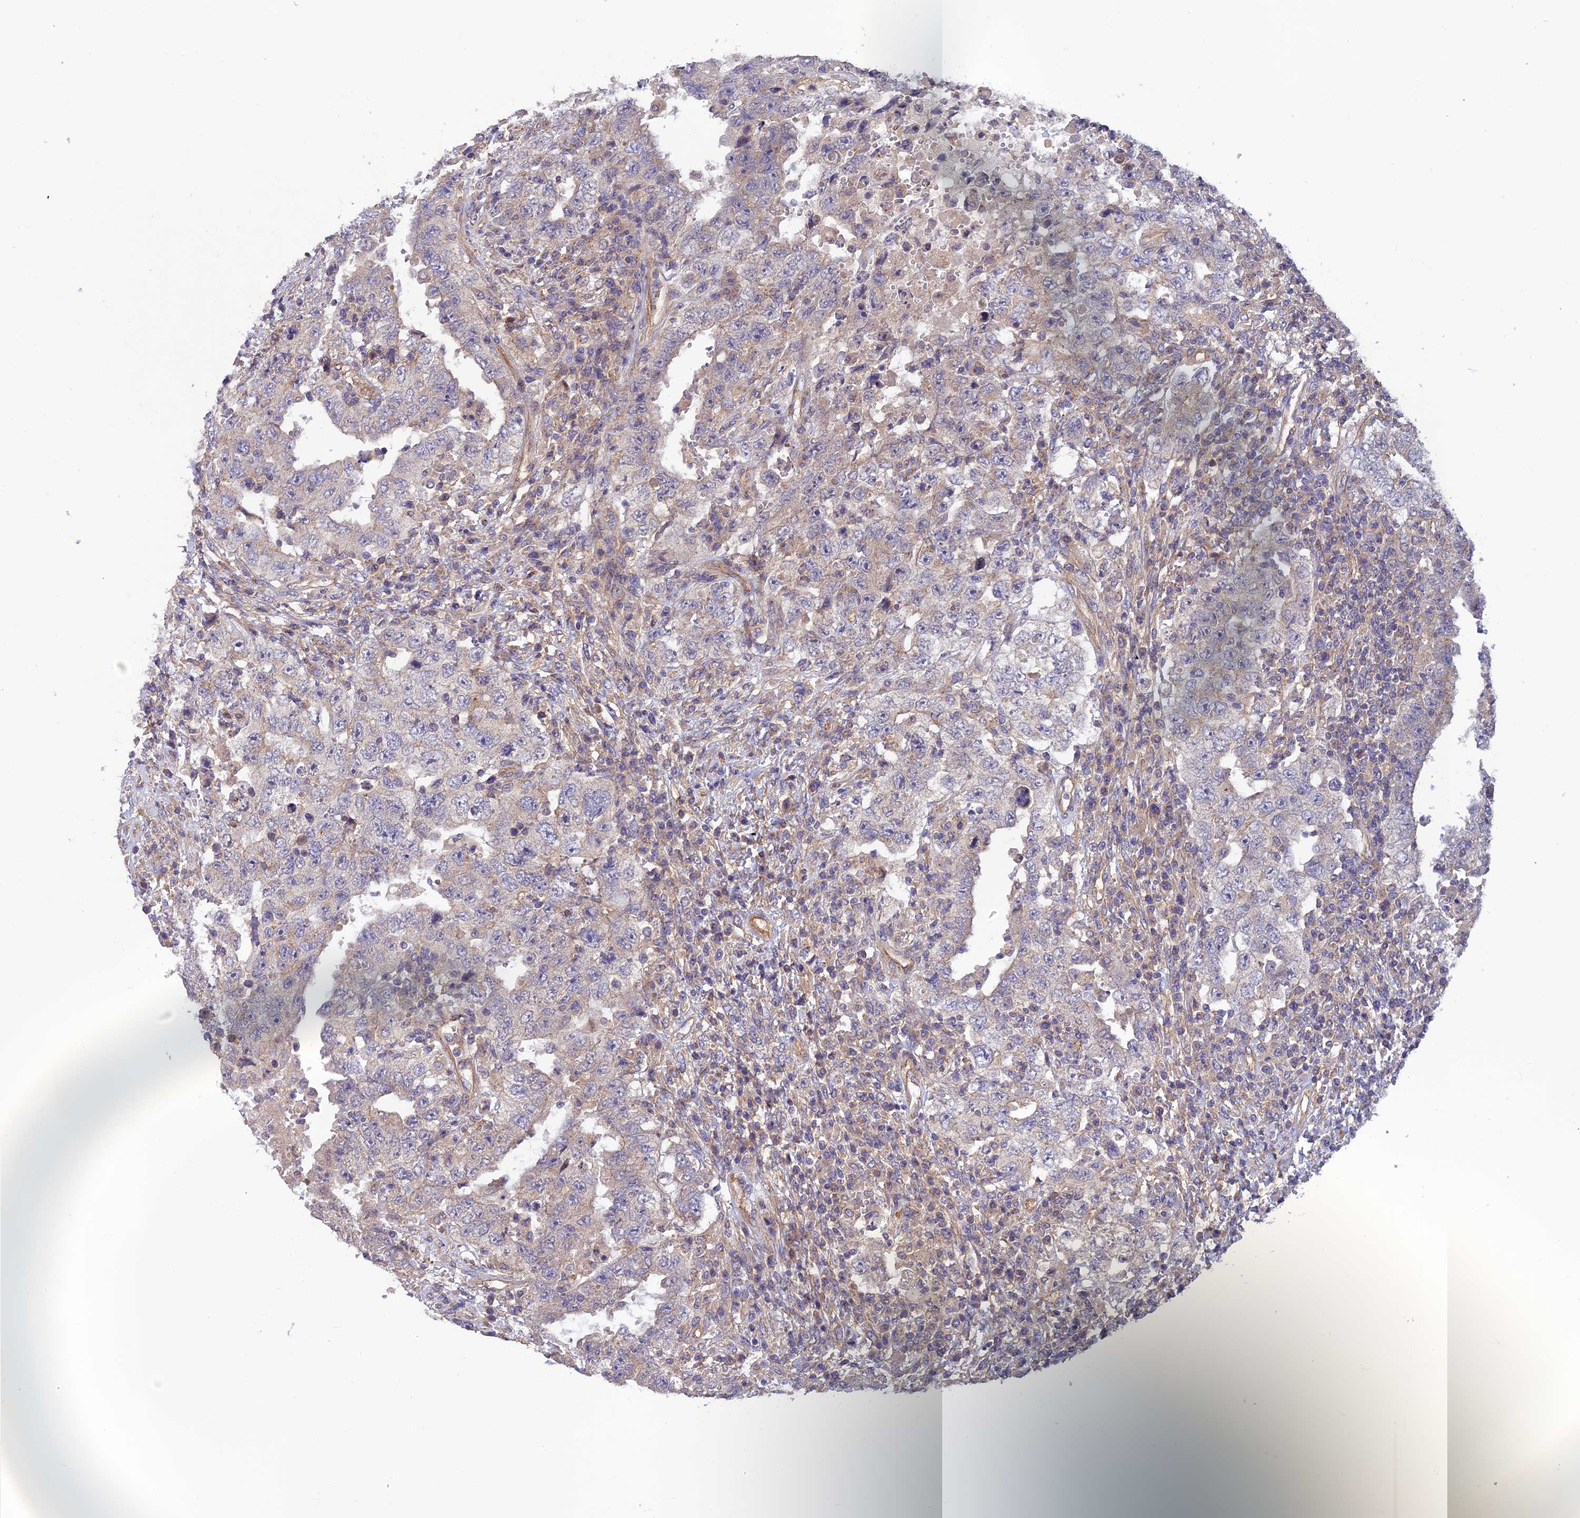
{"staining": {"intensity": "negative", "quantity": "none", "location": "none"}, "tissue": "testis cancer", "cell_type": "Tumor cells", "image_type": "cancer", "snomed": [{"axis": "morphology", "description": "Carcinoma, Embryonal, NOS"}, {"axis": "topography", "description": "Testis"}], "caption": "IHC micrograph of neoplastic tissue: human embryonal carcinoma (testis) stained with DAB reveals no significant protein staining in tumor cells. The staining is performed using DAB brown chromogen with nuclei counter-stained in using hematoxylin.", "gene": "ADAMTS15", "patient": {"sex": "male", "age": 26}}